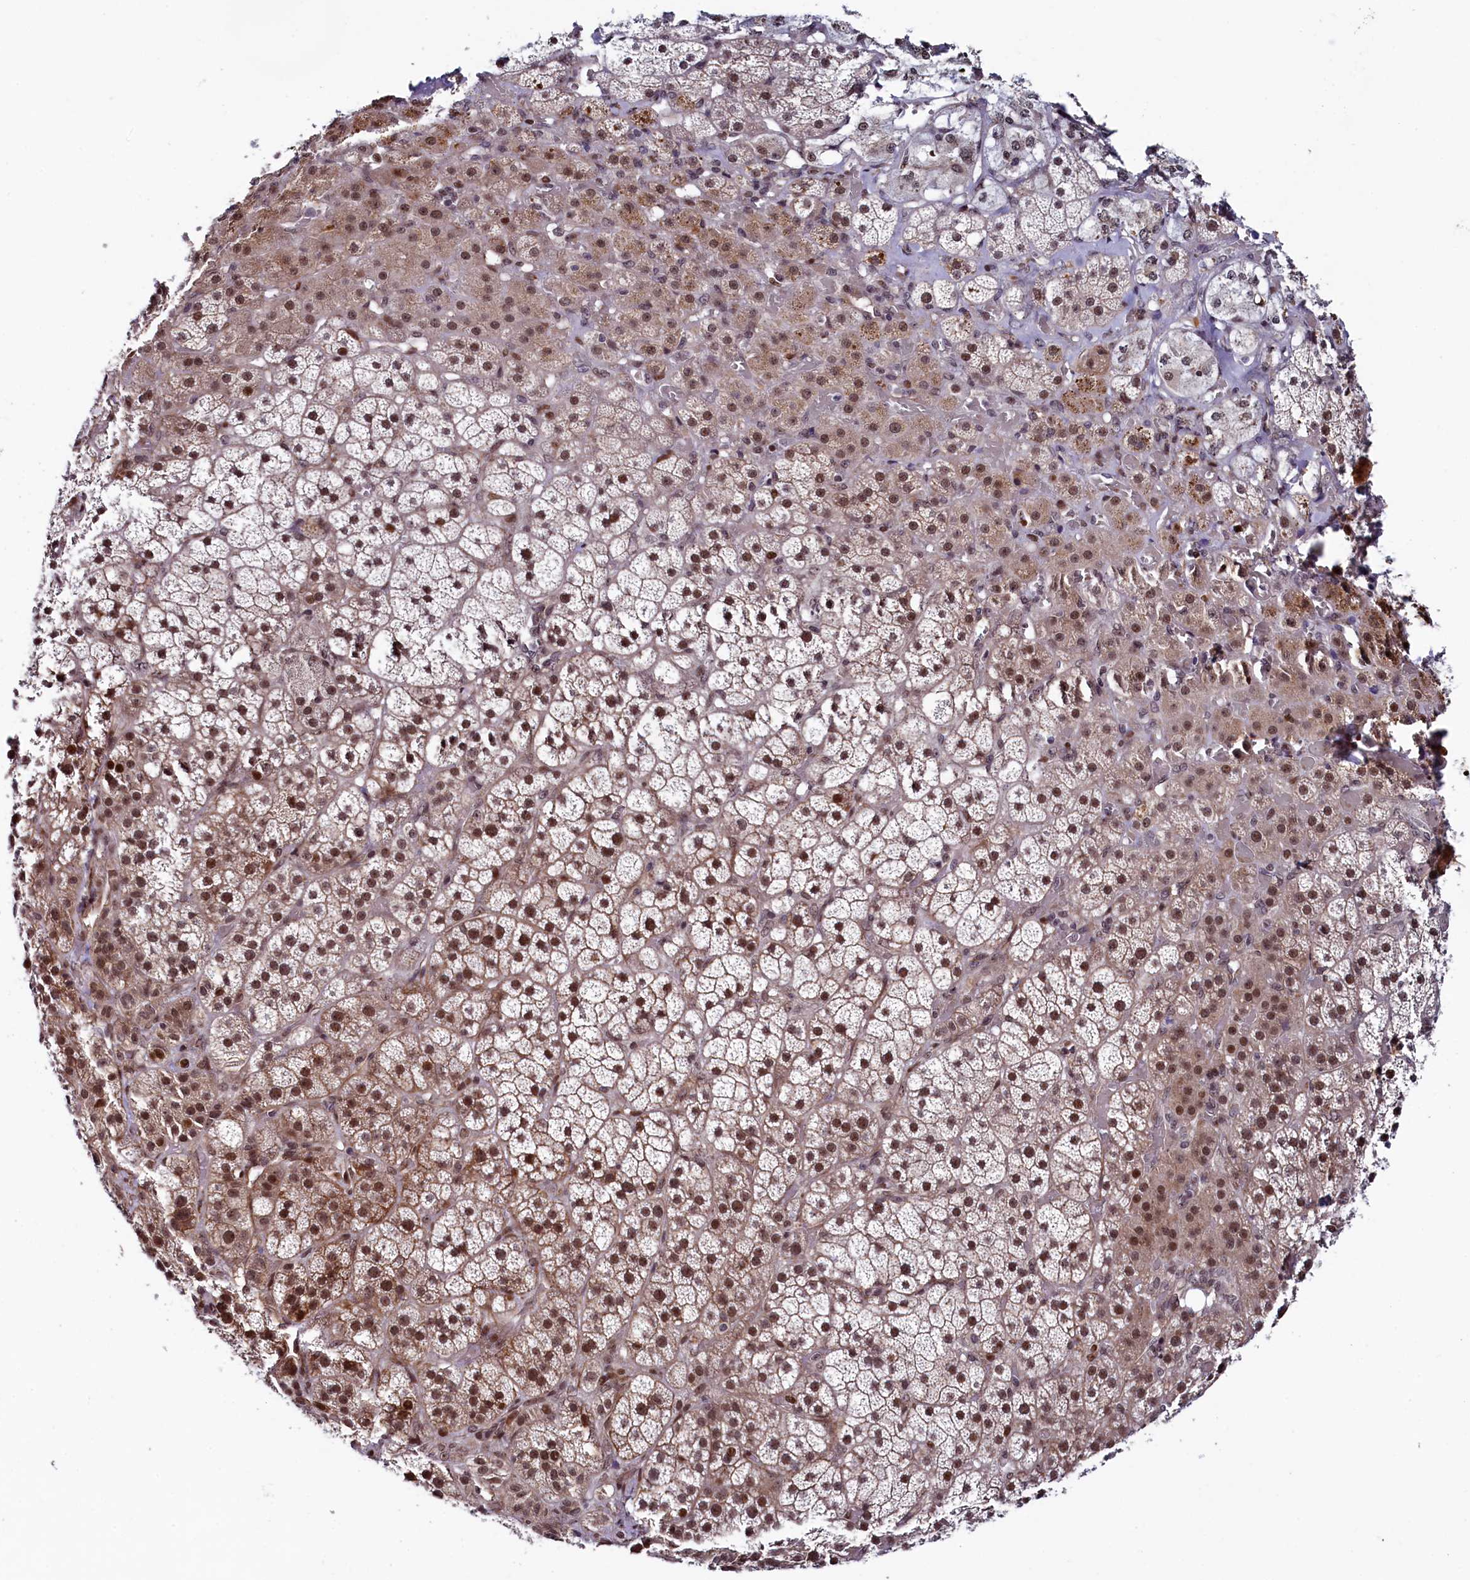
{"staining": {"intensity": "moderate", "quantity": ">75%", "location": "cytoplasmic/membranous,nuclear"}, "tissue": "adrenal gland", "cell_type": "Glandular cells", "image_type": "normal", "snomed": [{"axis": "morphology", "description": "Normal tissue, NOS"}, {"axis": "topography", "description": "Adrenal gland"}], "caption": "This is a histology image of IHC staining of unremarkable adrenal gland, which shows moderate staining in the cytoplasmic/membranous,nuclear of glandular cells.", "gene": "LEO1", "patient": {"sex": "male", "age": 57}}